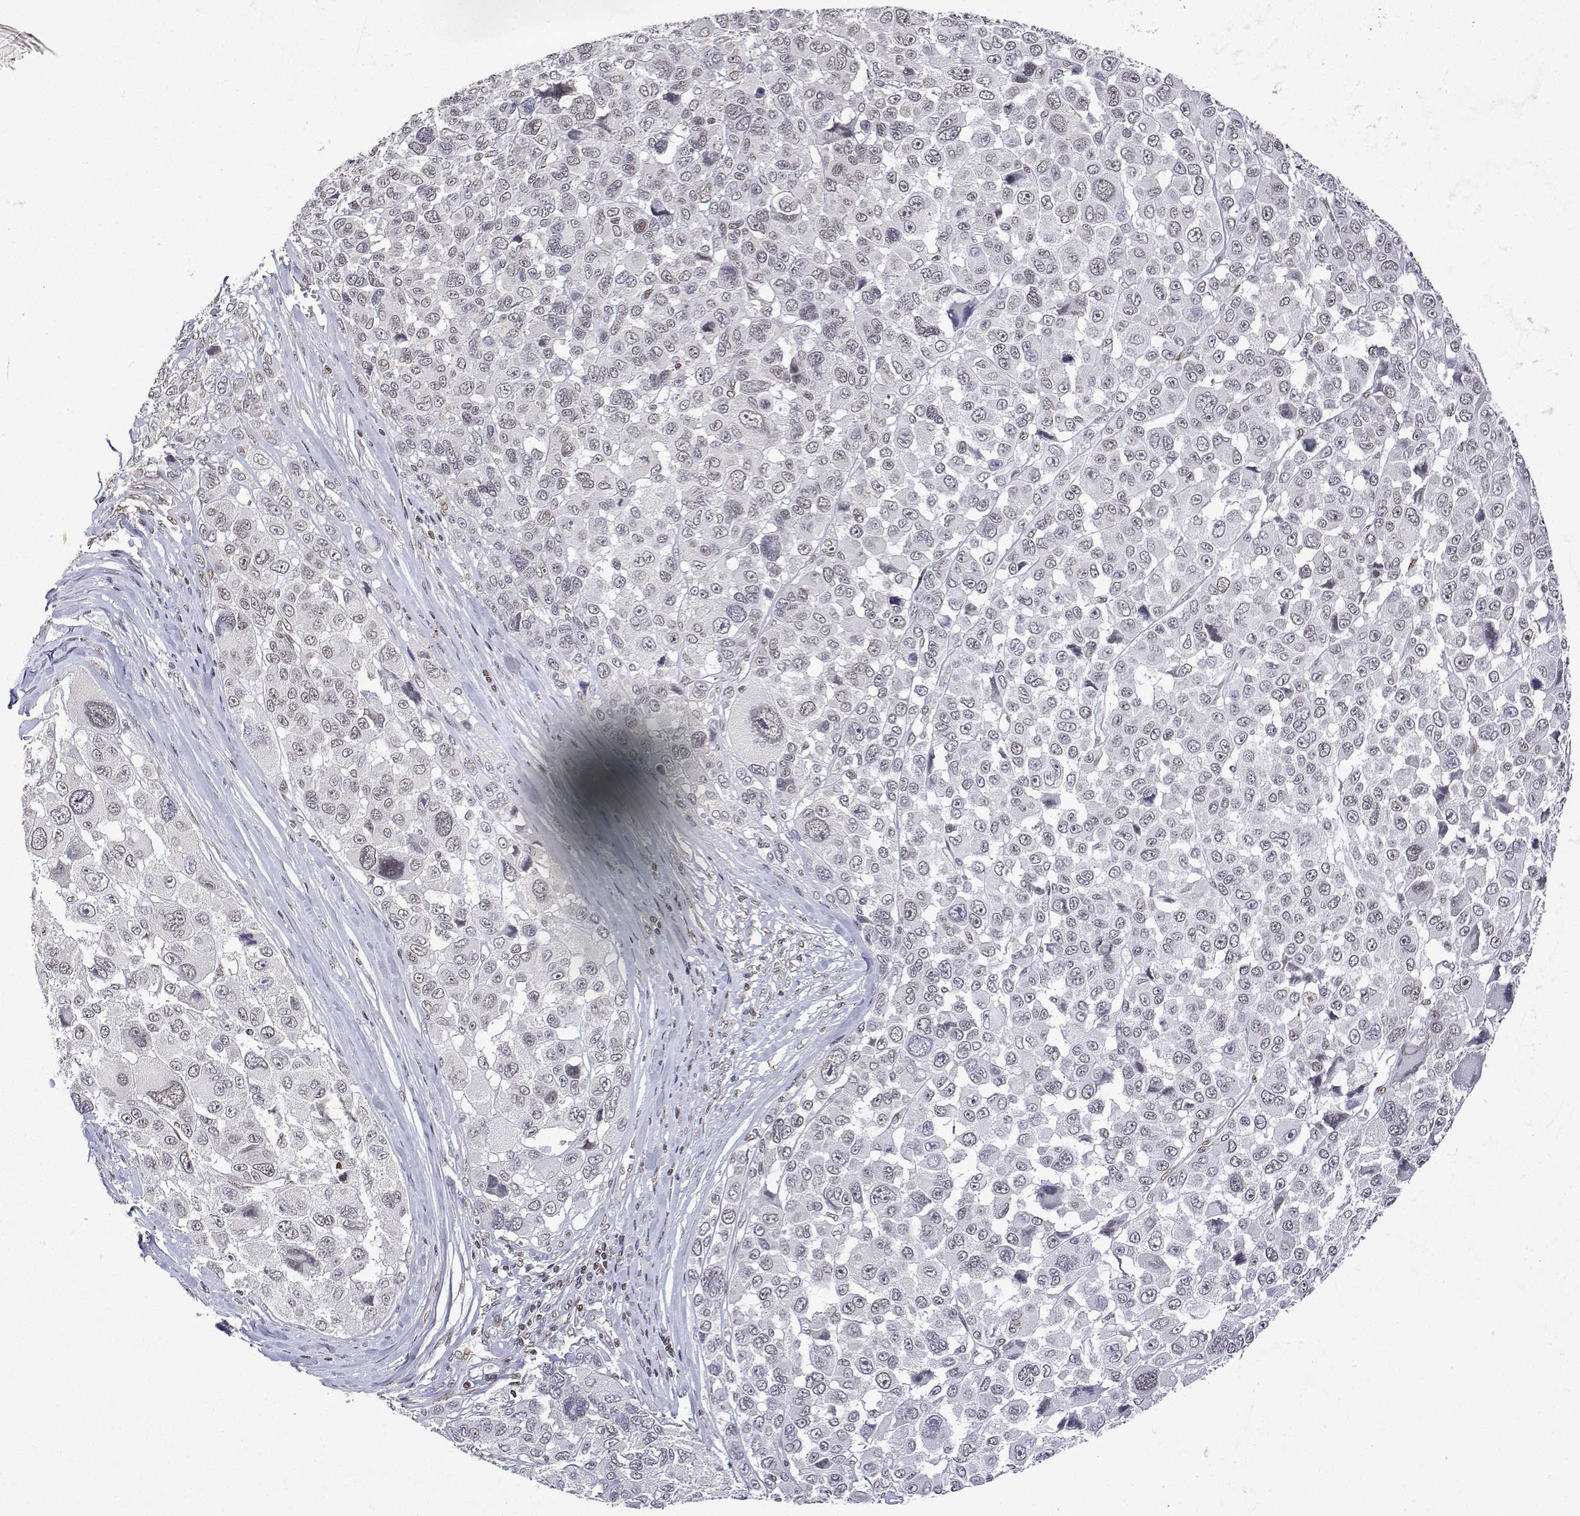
{"staining": {"intensity": "negative", "quantity": "none", "location": "none"}, "tissue": "melanoma", "cell_type": "Tumor cells", "image_type": "cancer", "snomed": [{"axis": "morphology", "description": "Malignant melanoma, NOS"}, {"axis": "topography", "description": "Skin"}], "caption": "DAB immunohistochemical staining of human melanoma displays no significant expression in tumor cells. Brightfield microscopy of immunohistochemistry (IHC) stained with DAB (brown) and hematoxylin (blue), captured at high magnification.", "gene": "XPC", "patient": {"sex": "female", "age": 66}}